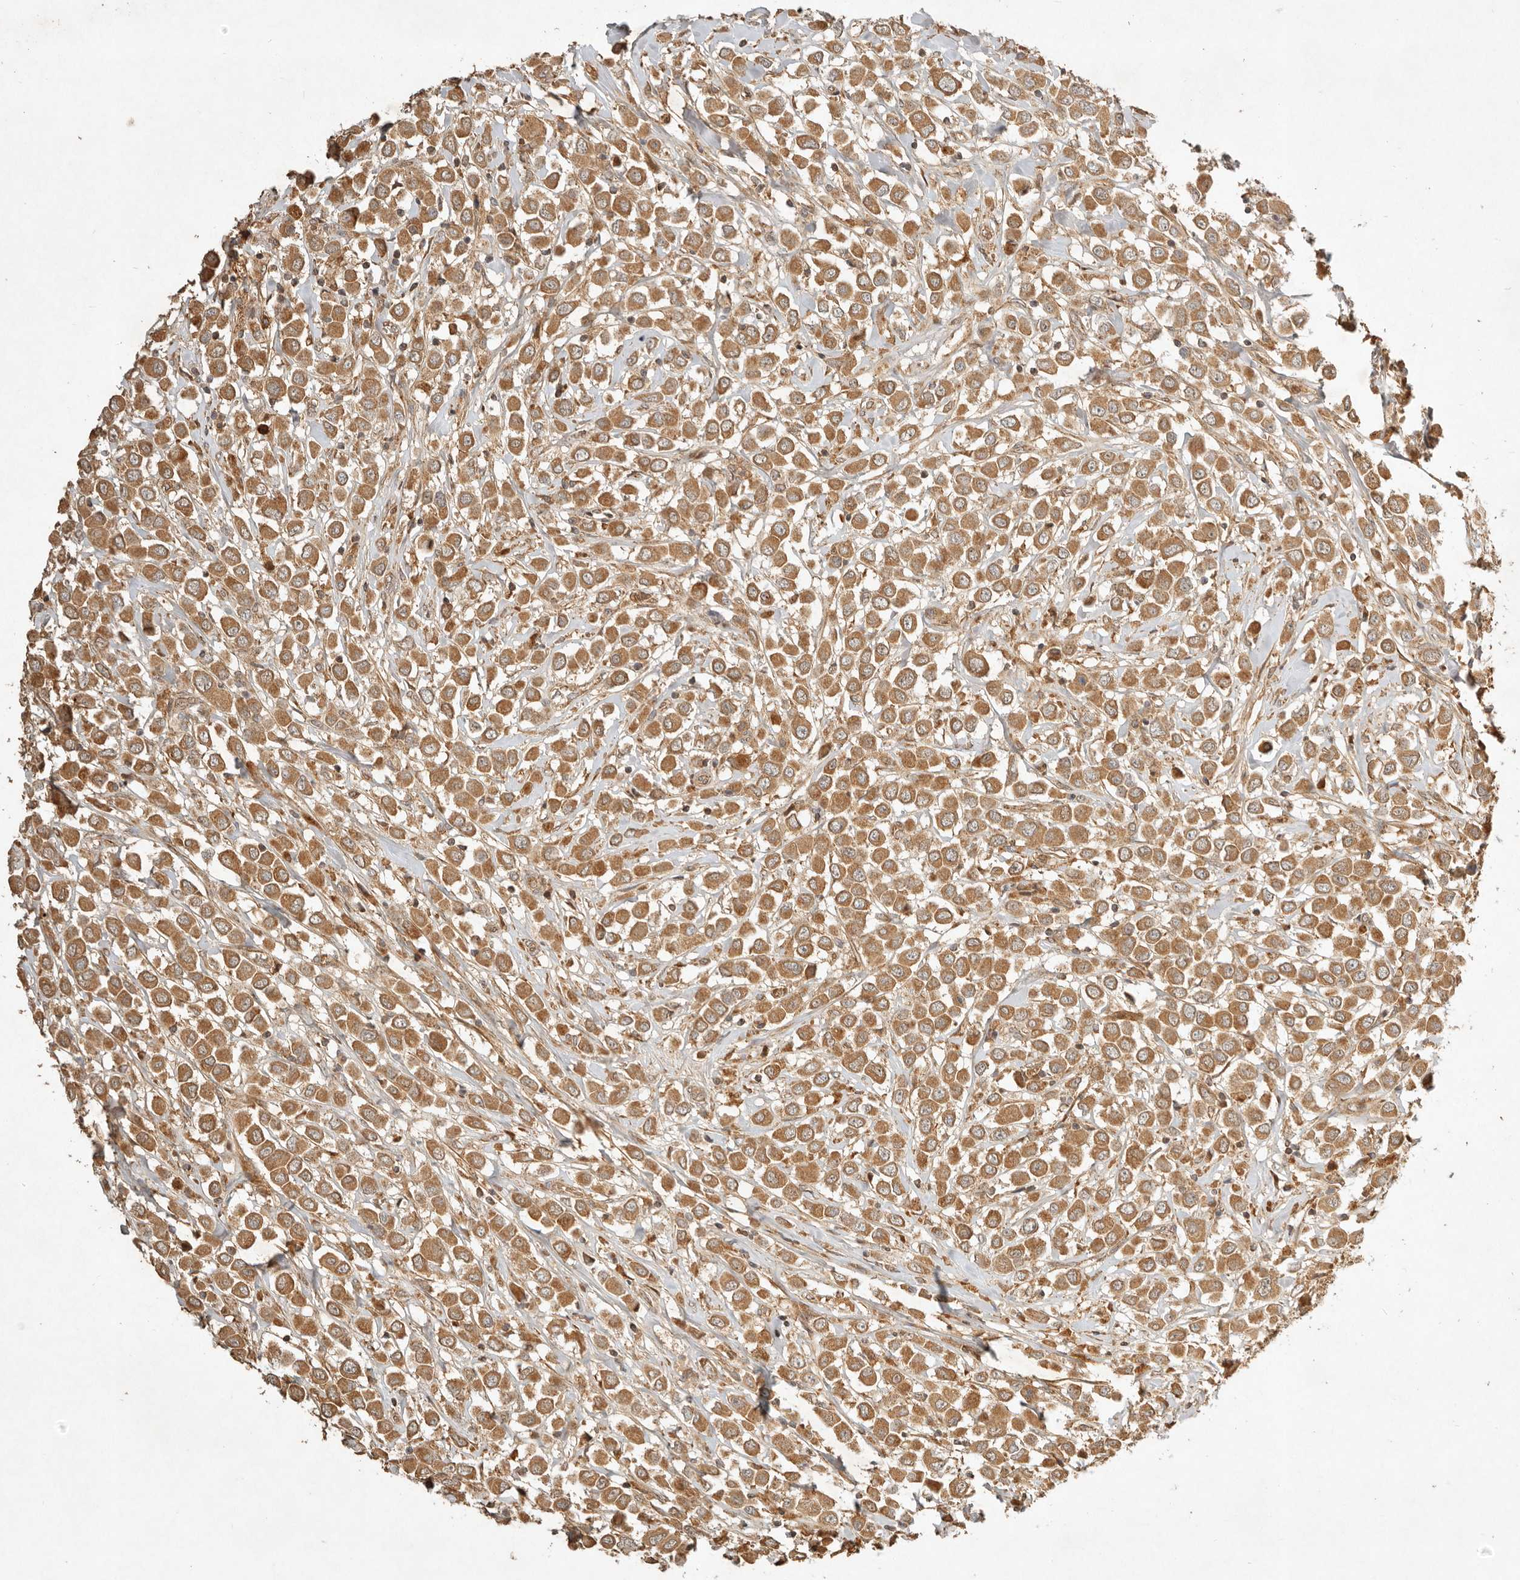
{"staining": {"intensity": "moderate", "quantity": ">75%", "location": "cytoplasmic/membranous"}, "tissue": "breast cancer", "cell_type": "Tumor cells", "image_type": "cancer", "snomed": [{"axis": "morphology", "description": "Duct carcinoma"}, {"axis": "topography", "description": "Breast"}], "caption": "There is medium levels of moderate cytoplasmic/membranous positivity in tumor cells of breast infiltrating ductal carcinoma, as demonstrated by immunohistochemical staining (brown color).", "gene": "CLEC4C", "patient": {"sex": "female", "age": 61}}